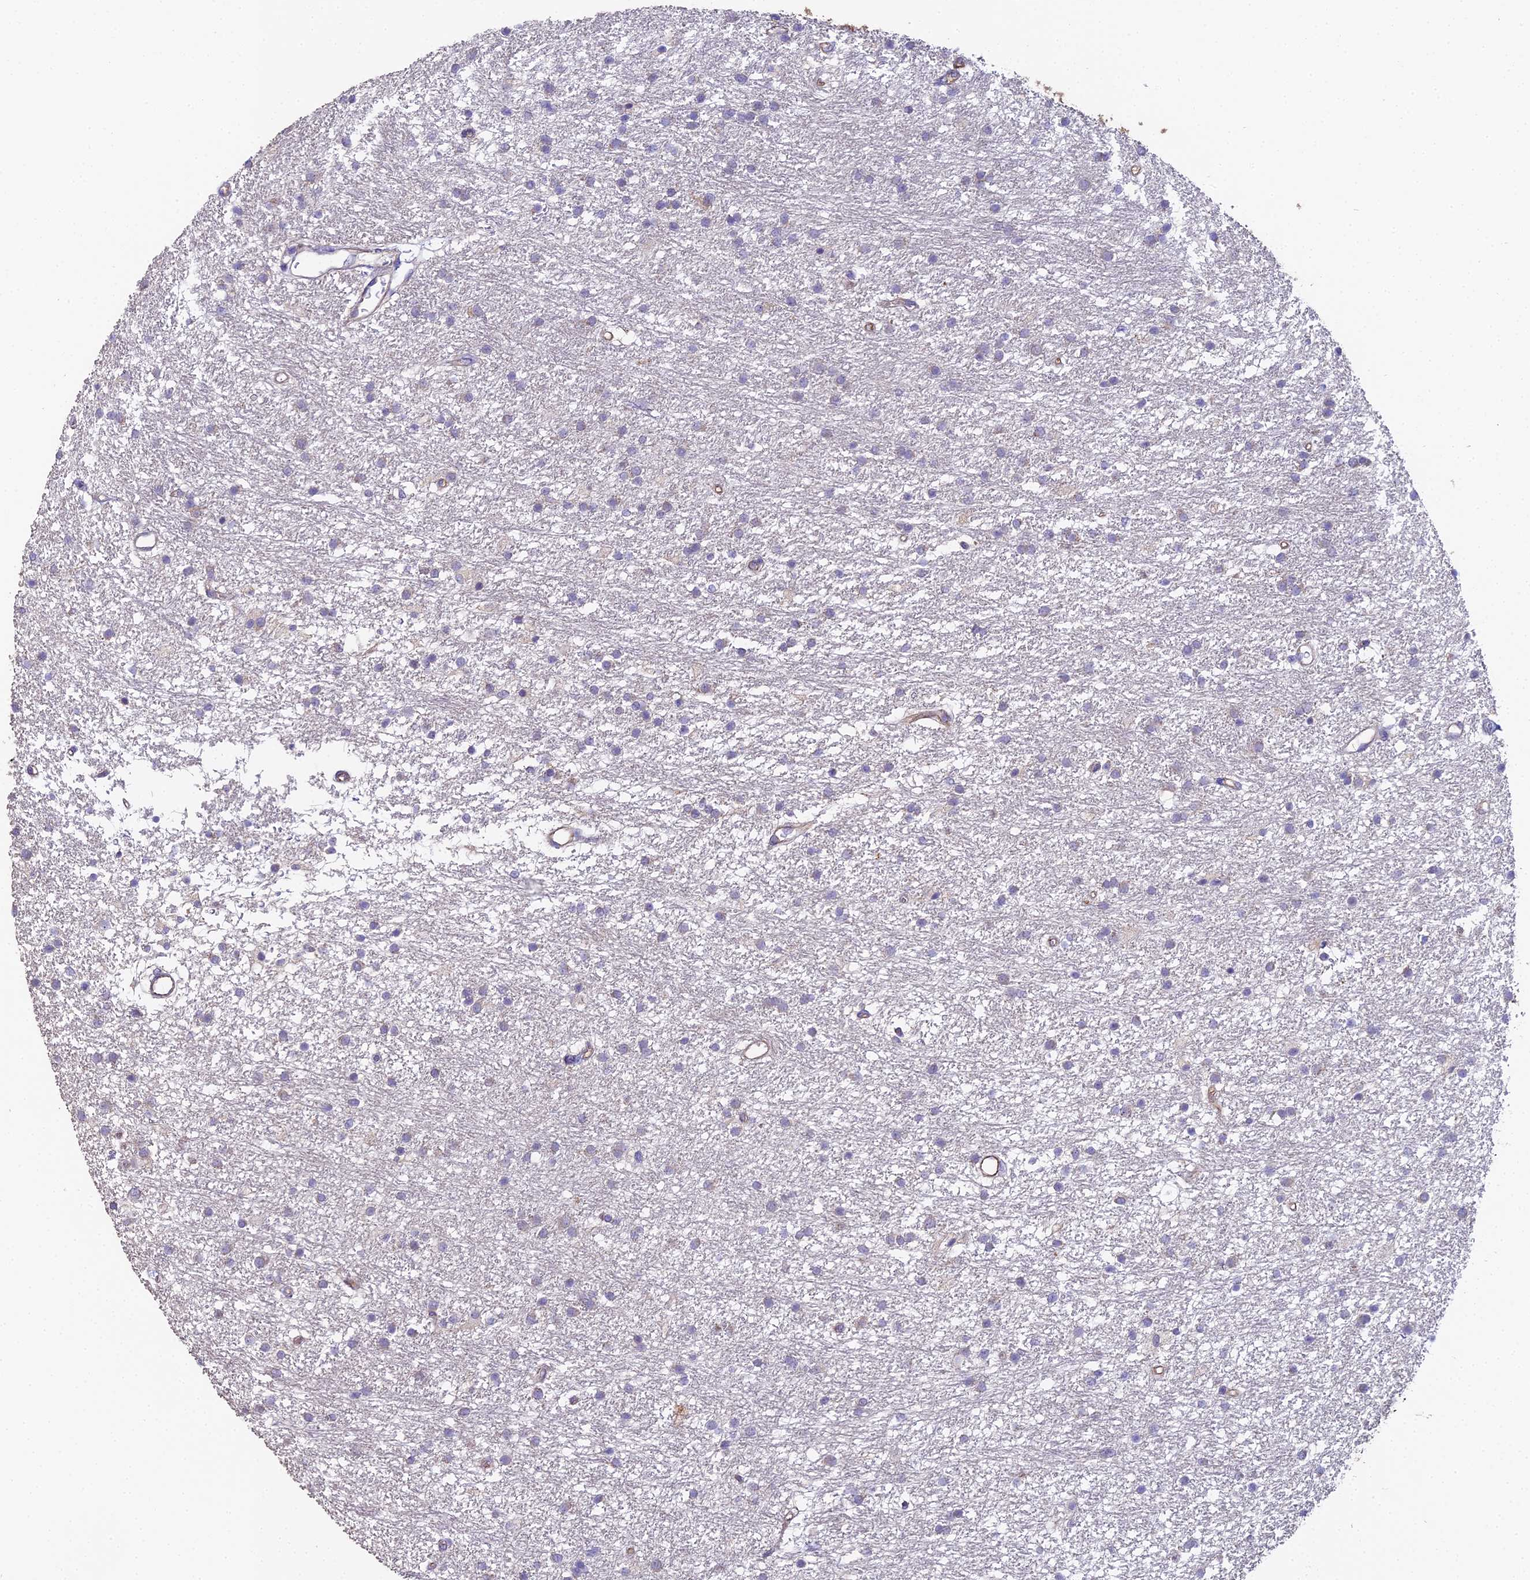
{"staining": {"intensity": "negative", "quantity": "none", "location": "none"}, "tissue": "glioma", "cell_type": "Tumor cells", "image_type": "cancer", "snomed": [{"axis": "morphology", "description": "Glioma, malignant, High grade"}, {"axis": "topography", "description": "Brain"}], "caption": "A high-resolution micrograph shows IHC staining of malignant glioma (high-grade), which displays no significant expression in tumor cells.", "gene": "BEX4", "patient": {"sex": "male", "age": 77}}